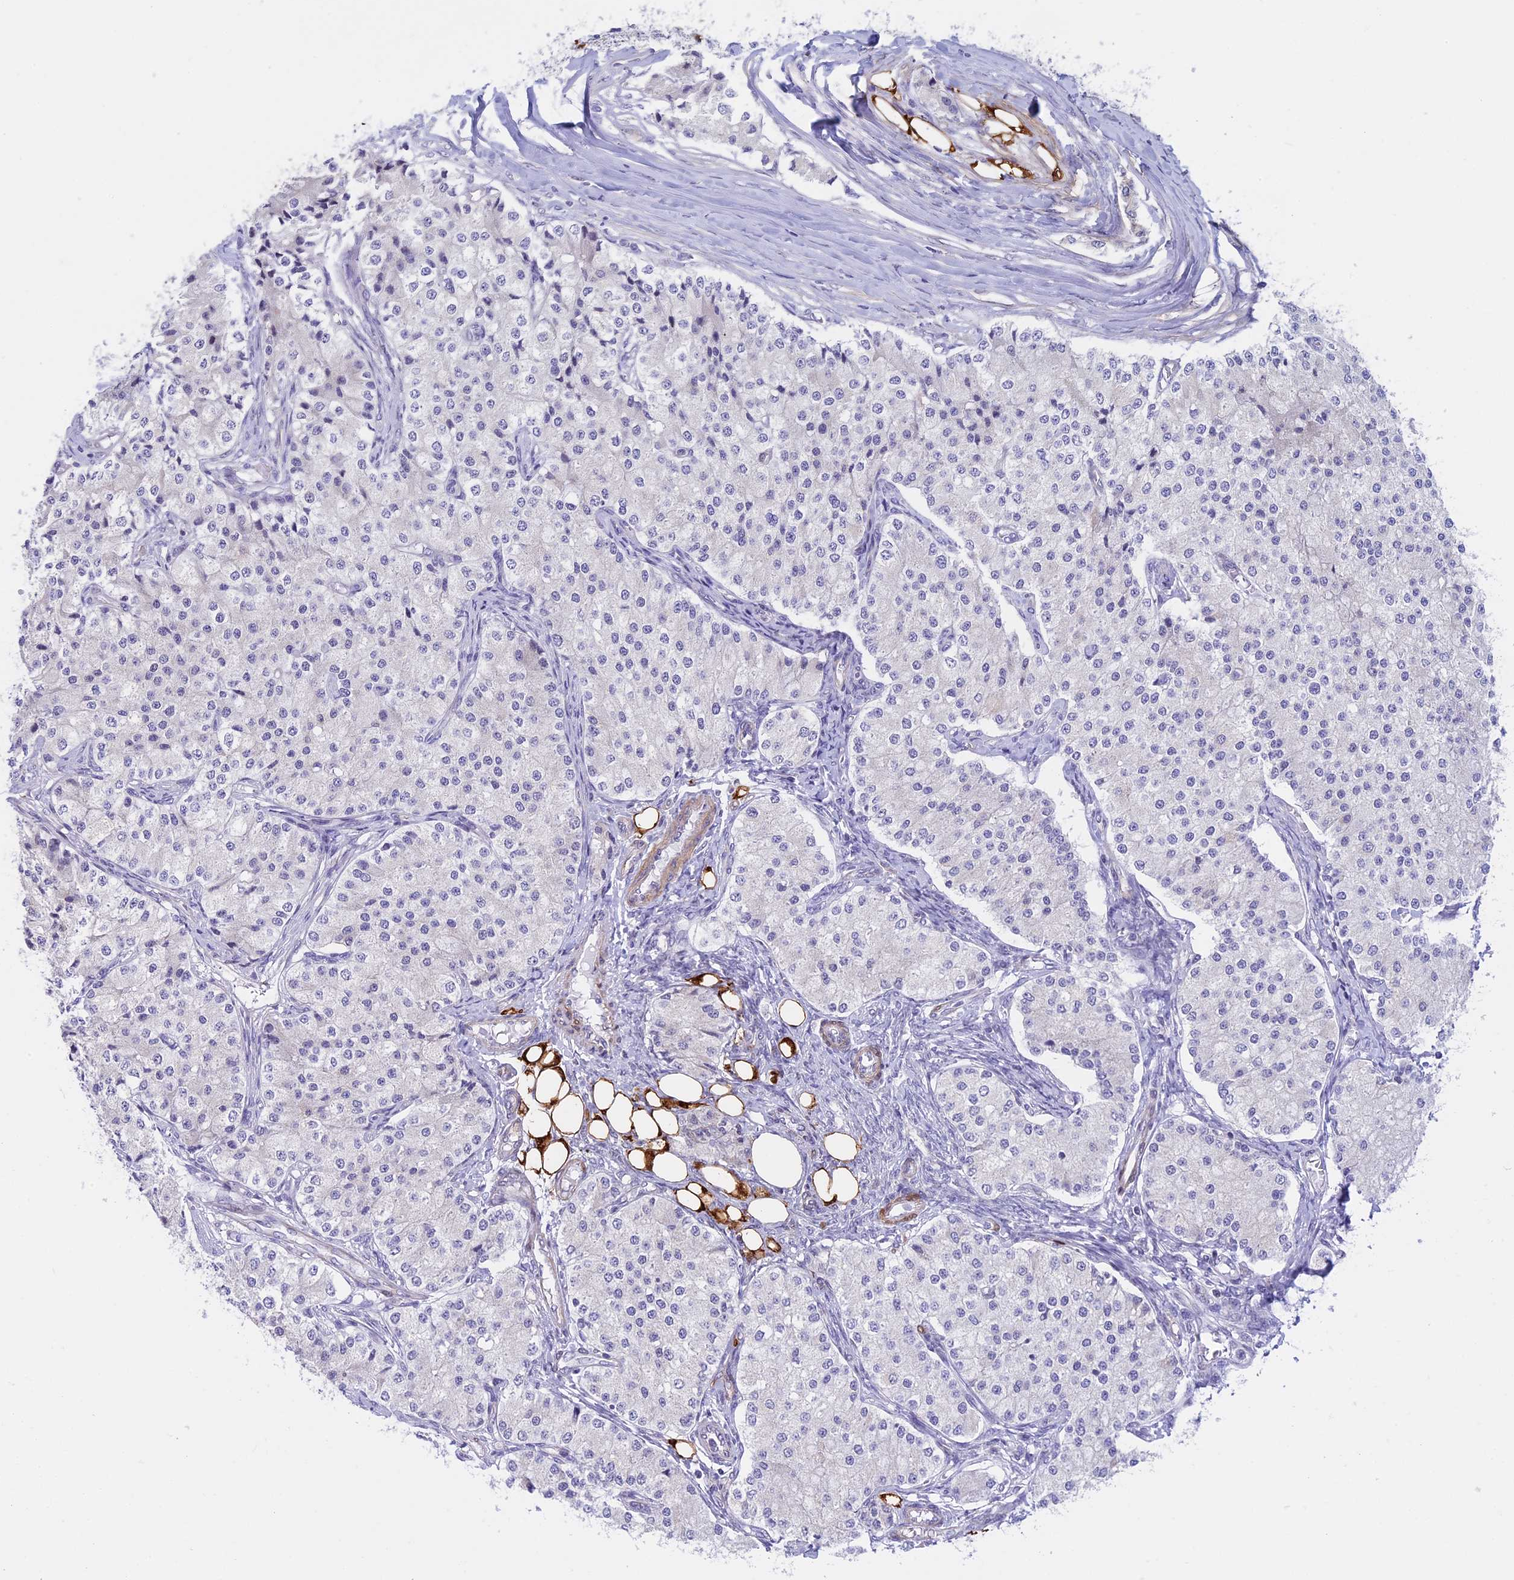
{"staining": {"intensity": "negative", "quantity": "none", "location": "none"}, "tissue": "carcinoid", "cell_type": "Tumor cells", "image_type": "cancer", "snomed": [{"axis": "morphology", "description": "Carcinoid, malignant, NOS"}, {"axis": "topography", "description": "Colon"}], "caption": "Tumor cells are negative for protein expression in human carcinoid (malignant).", "gene": "IGSF6", "patient": {"sex": "female", "age": 52}}